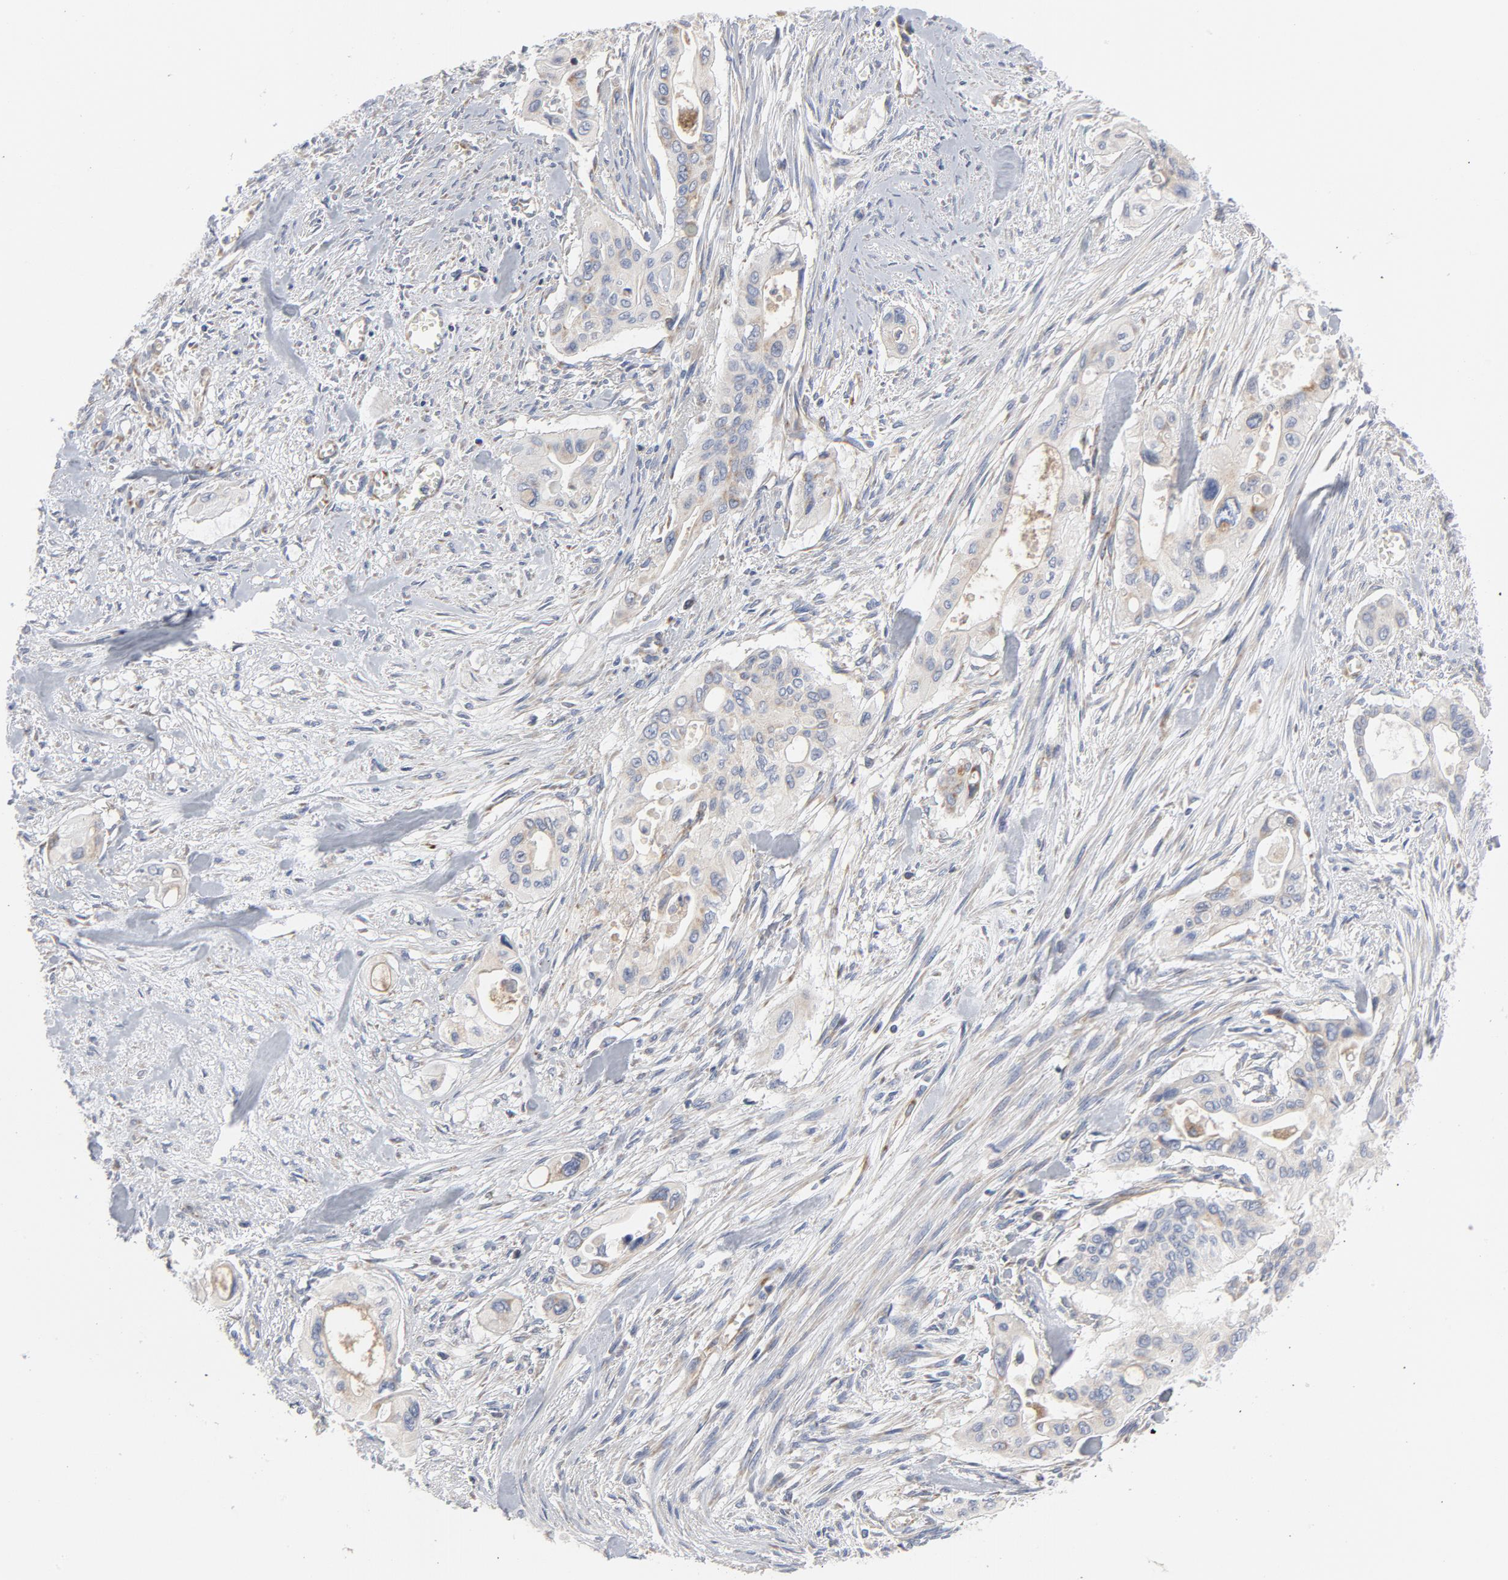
{"staining": {"intensity": "weak", "quantity": "<25%", "location": "cytoplasmic/membranous"}, "tissue": "pancreatic cancer", "cell_type": "Tumor cells", "image_type": "cancer", "snomed": [{"axis": "morphology", "description": "Adenocarcinoma, NOS"}, {"axis": "topography", "description": "Pancreas"}], "caption": "This is an IHC histopathology image of human adenocarcinoma (pancreatic). There is no staining in tumor cells.", "gene": "OXA1L", "patient": {"sex": "male", "age": 77}}